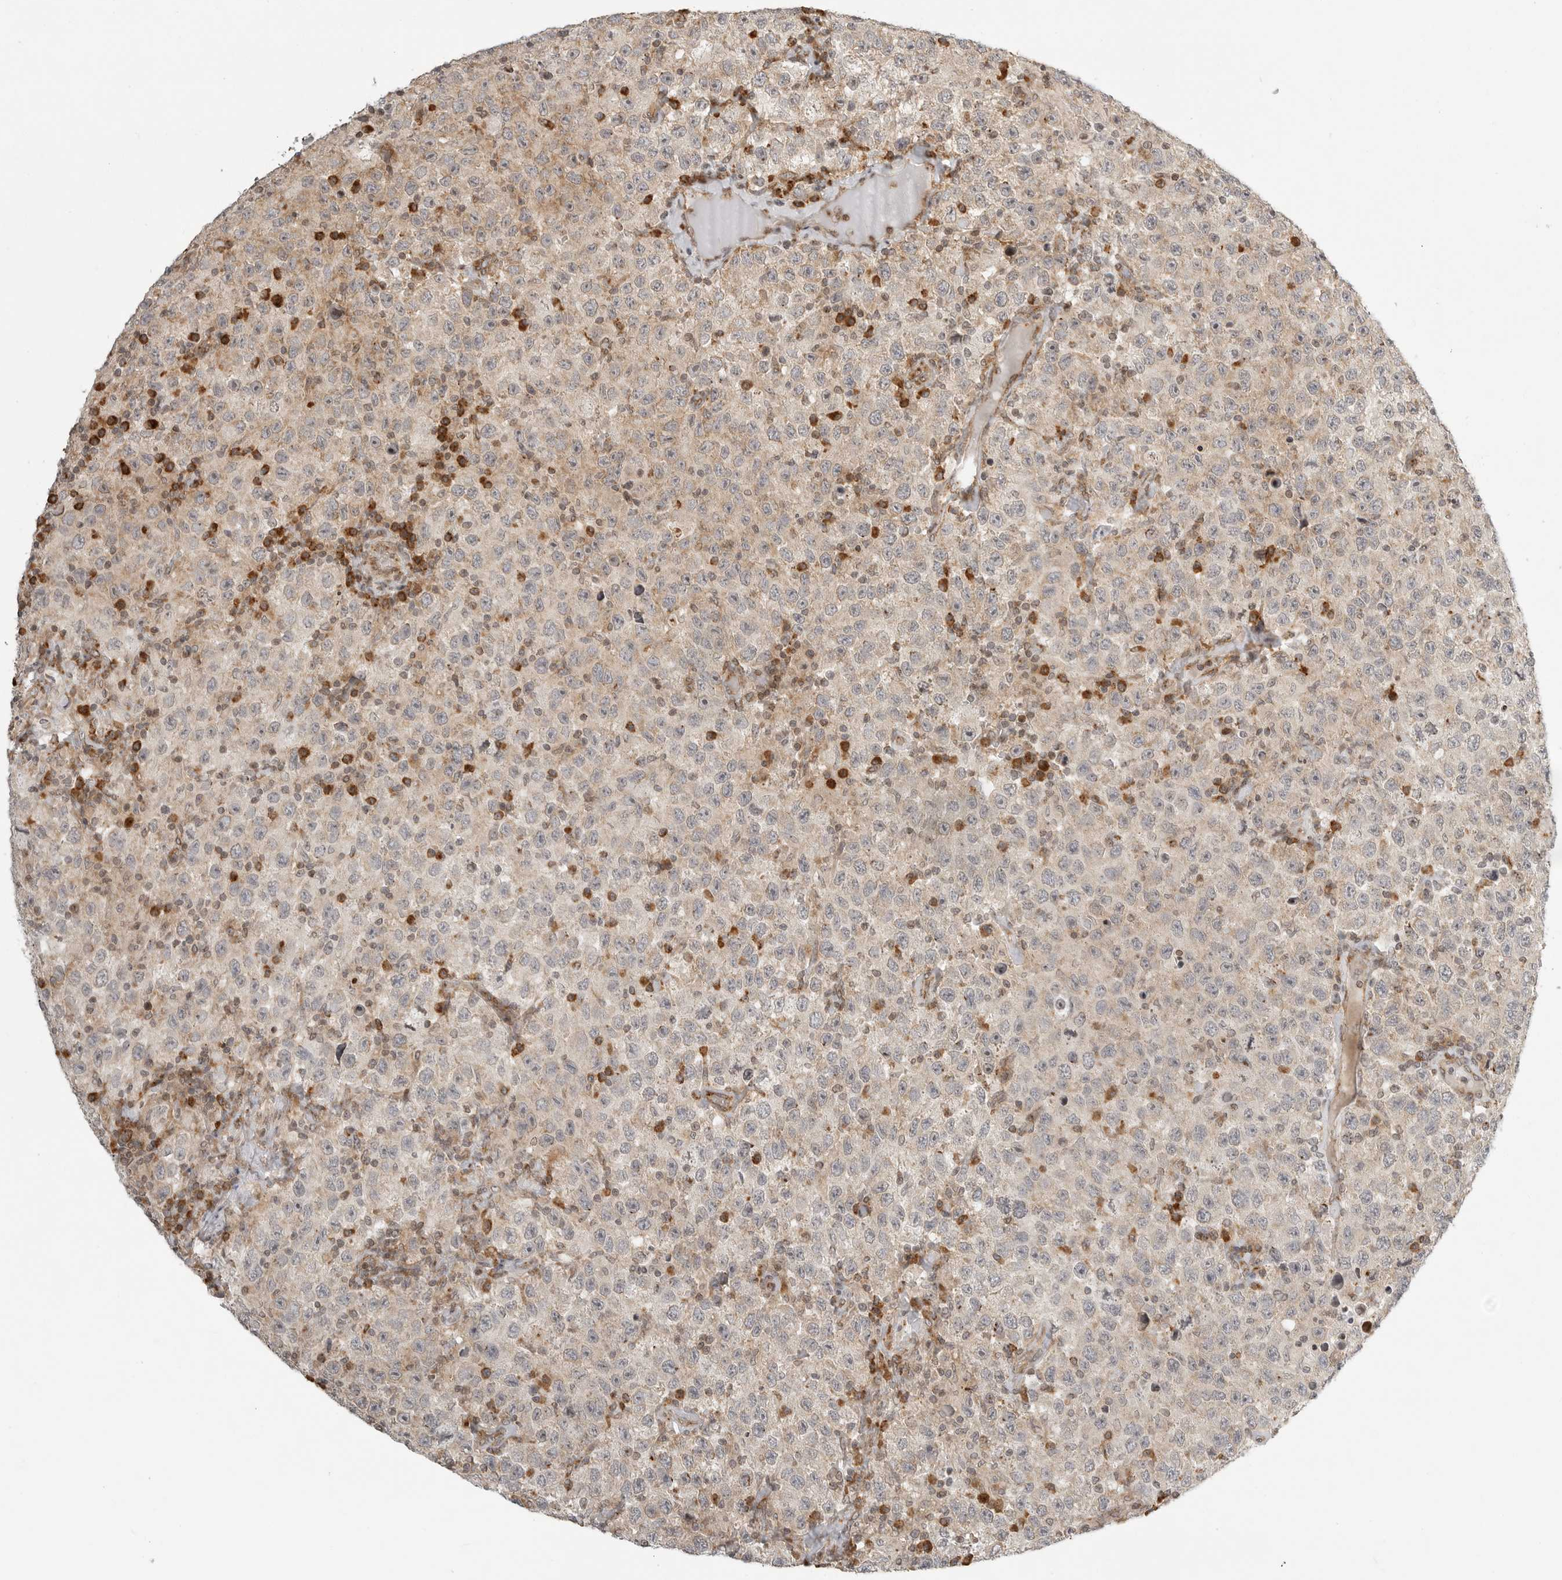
{"staining": {"intensity": "weak", "quantity": "25%-75%", "location": "cytoplasmic/membranous"}, "tissue": "testis cancer", "cell_type": "Tumor cells", "image_type": "cancer", "snomed": [{"axis": "morphology", "description": "Seminoma, NOS"}, {"axis": "topography", "description": "Testis"}], "caption": "Testis cancer tissue reveals weak cytoplasmic/membranous positivity in approximately 25%-75% of tumor cells", "gene": "IDUA", "patient": {"sex": "male", "age": 41}}